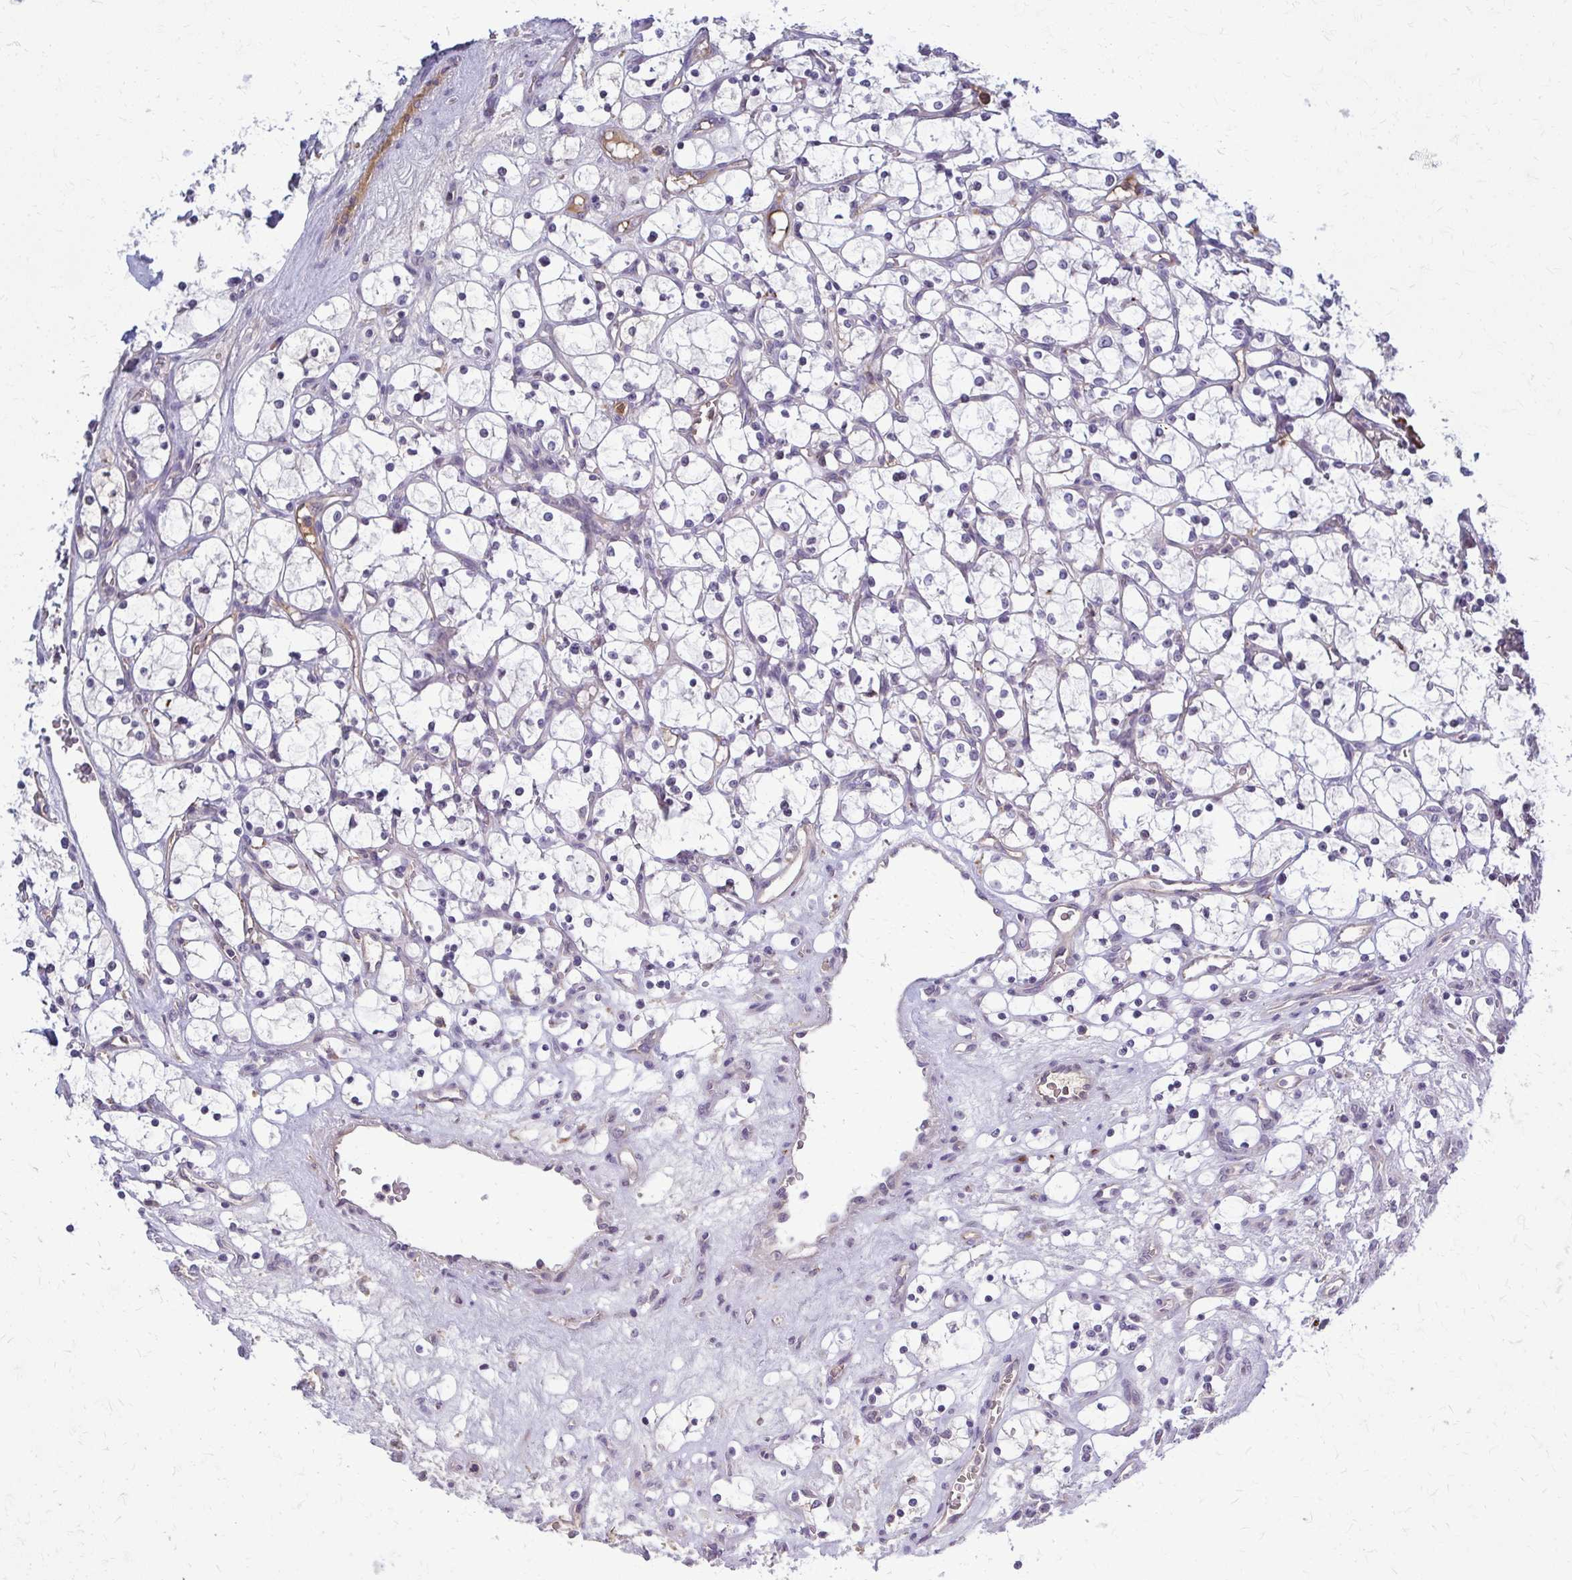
{"staining": {"intensity": "negative", "quantity": "none", "location": "none"}, "tissue": "renal cancer", "cell_type": "Tumor cells", "image_type": "cancer", "snomed": [{"axis": "morphology", "description": "Adenocarcinoma, NOS"}, {"axis": "topography", "description": "Kidney"}], "caption": "The photomicrograph displays no staining of tumor cells in adenocarcinoma (renal). (Stains: DAB (3,3'-diaminobenzidine) immunohistochemistry (IHC) with hematoxylin counter stain, Microscopy: brightfield microscopy at high magnification).", "gene": "MCRIP2", "patient": {"sex": "female", "age": 69}}